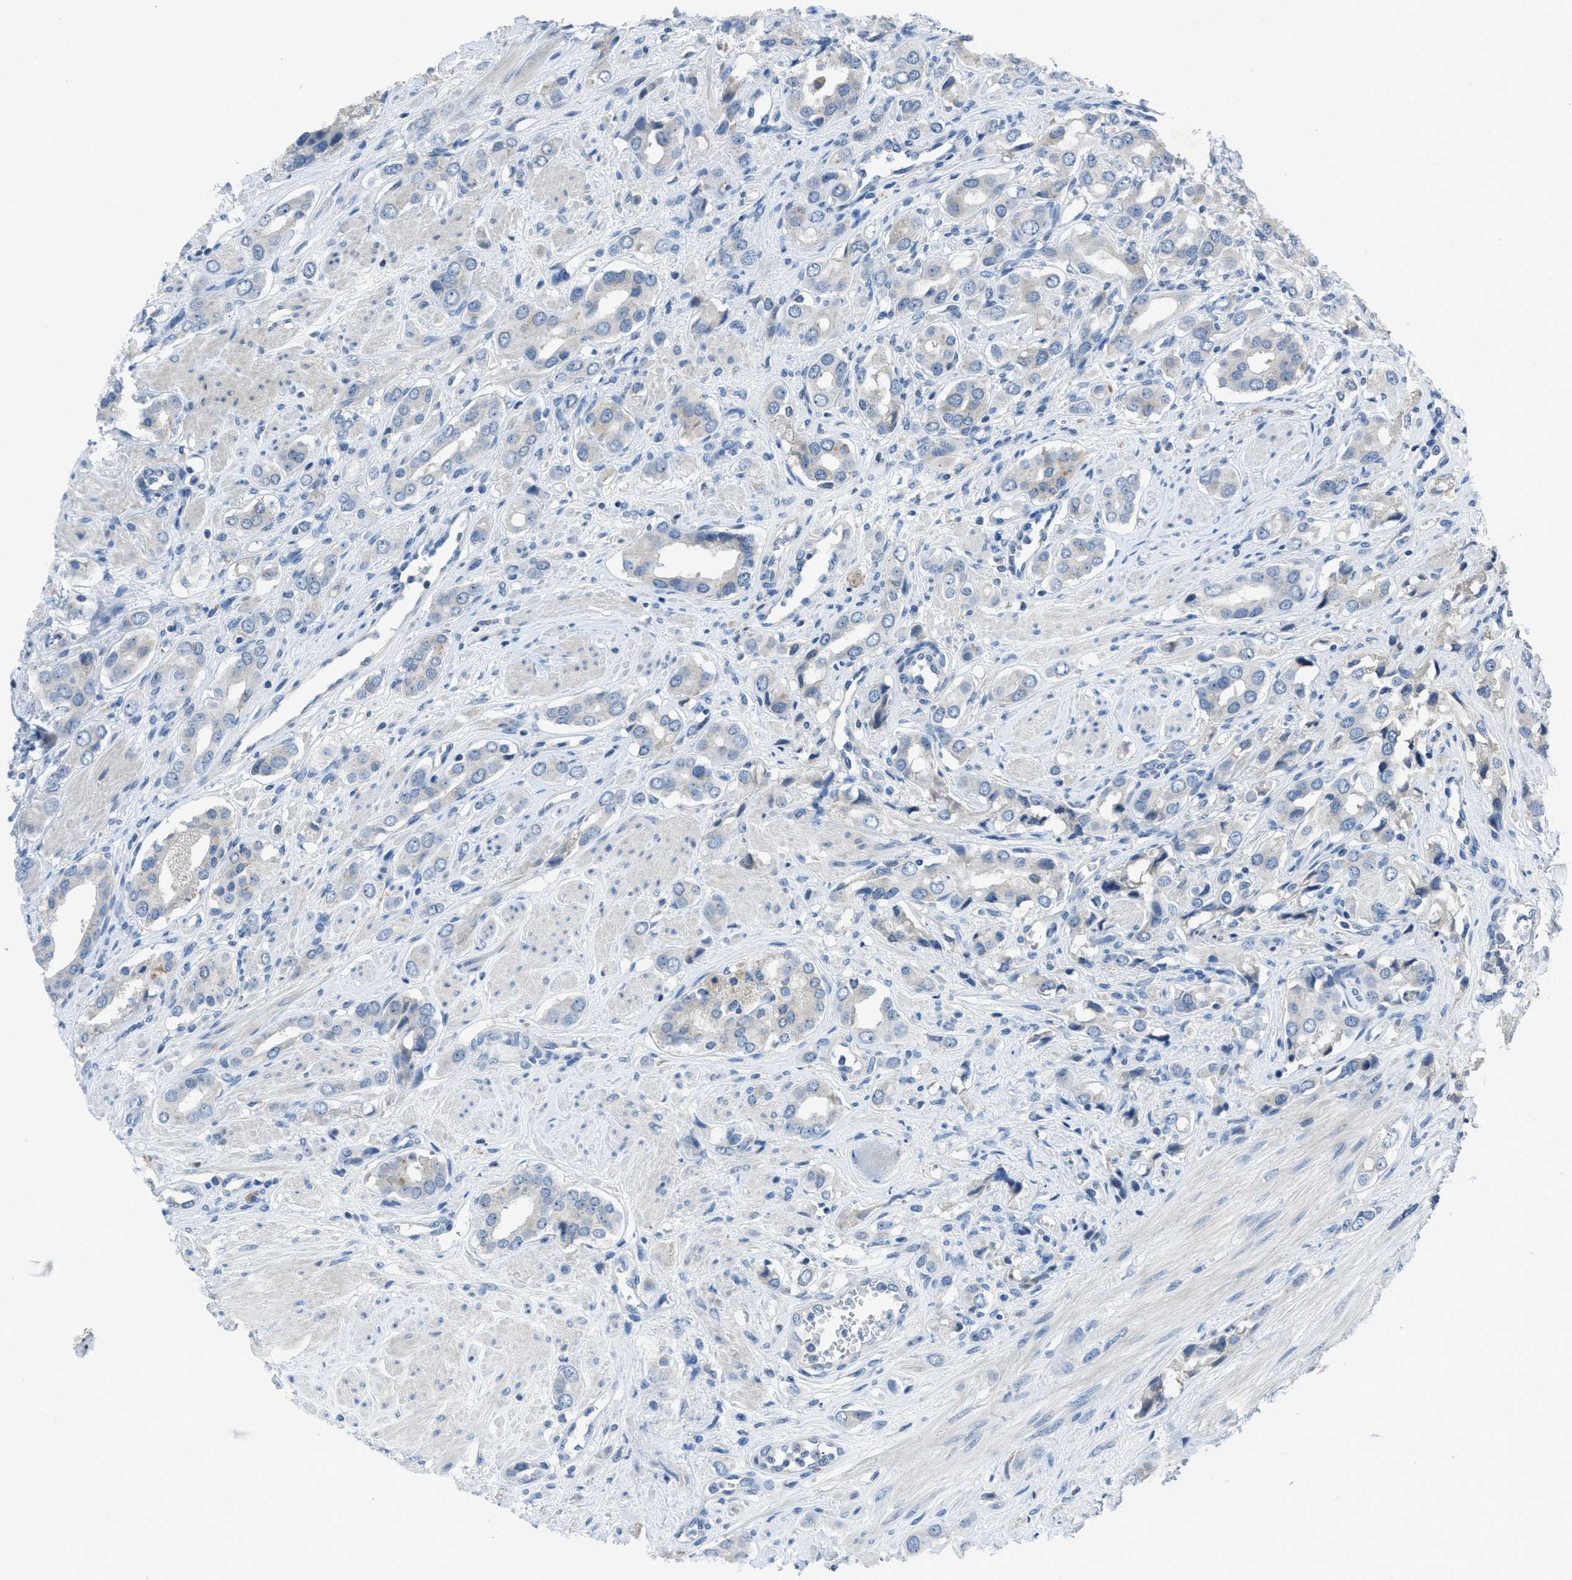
{"staining": {"intensity": "weak", "quantity": "<25%", "location": "cytoplasmic/membranous"}, "tissue": "prostate cancer", "cell_type": "Tumor cells", "image_type": "cancer", "snomed": [{"axis": "morphology", "description": "Adenocarcinoma, High grade"}, {"axis": "topography", "description": "Prostate"}], "caption": "This image is of prostate cancer (adenocarcinoma (high-grade)) stained with IHC to label a protein in brown with the nuclei are counter-stained blue. There is no expression in tumor cells.", "gene": "MIS18A", "patient": {"sex": "male", "age": 52}}